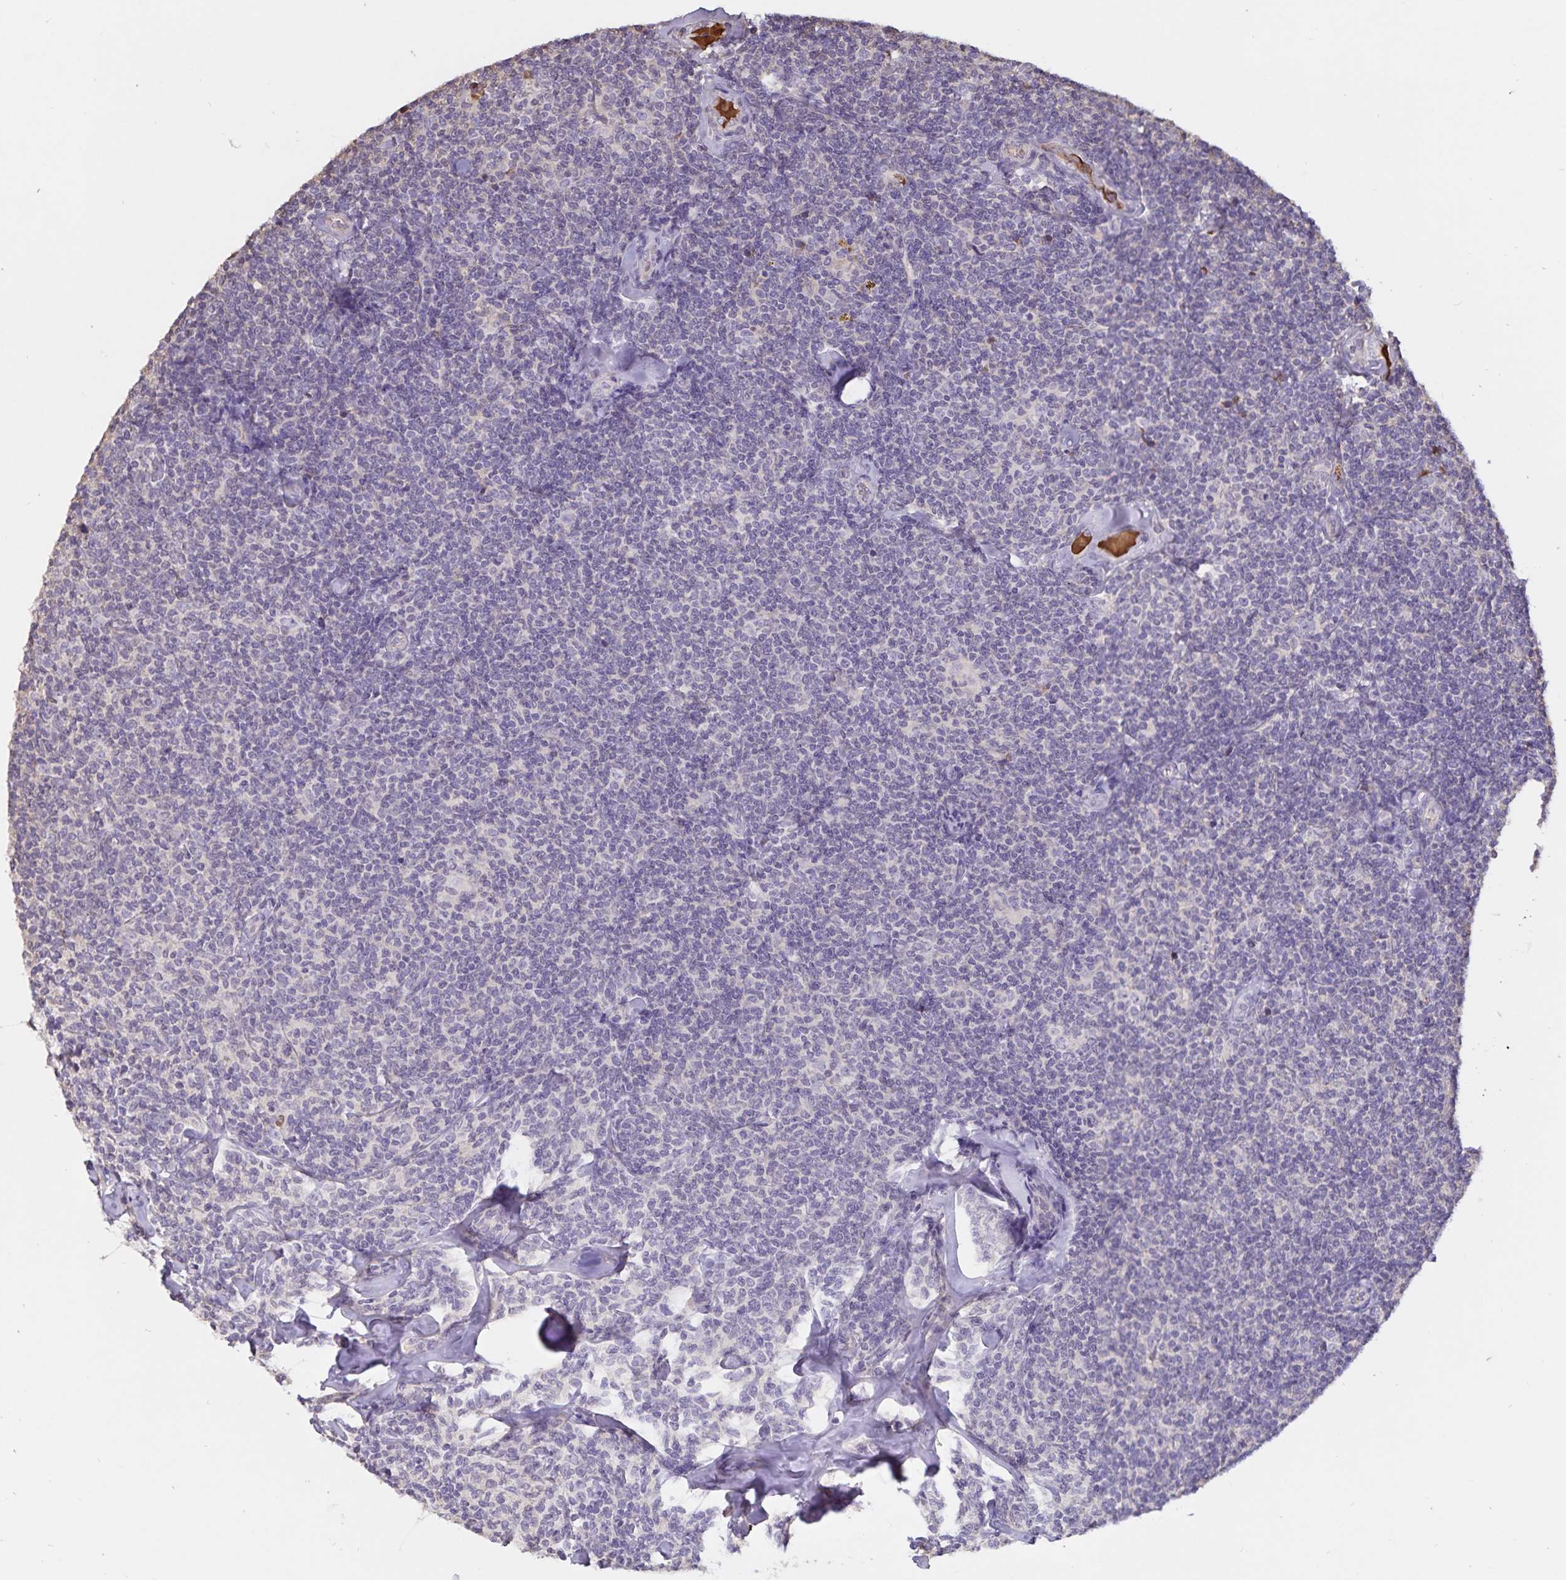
{"staining": {"intensity": "negative", "quantity": "none", "location": "none"}, "tissue": "lymphoma", "cell_type": "Tumor cells", "image_type": "cancer", "snomed": [{"axis": "morphology", "description": "Malignant lymphoma, non-Hodgkin's type, Low grade"}, {"axis": "topography", "description": "Lymph node"}], "caption": "Lymphoma was stained to show a protein in brown. There is no significant staining in tumor cells. The staining is performed using DAB (3,3'-diaminobenzidine) brown chromogen with nuclei counter-stained in using hematoxylin.", "gene": "FGG", "patient": {"sex": "female", "age": 56}}